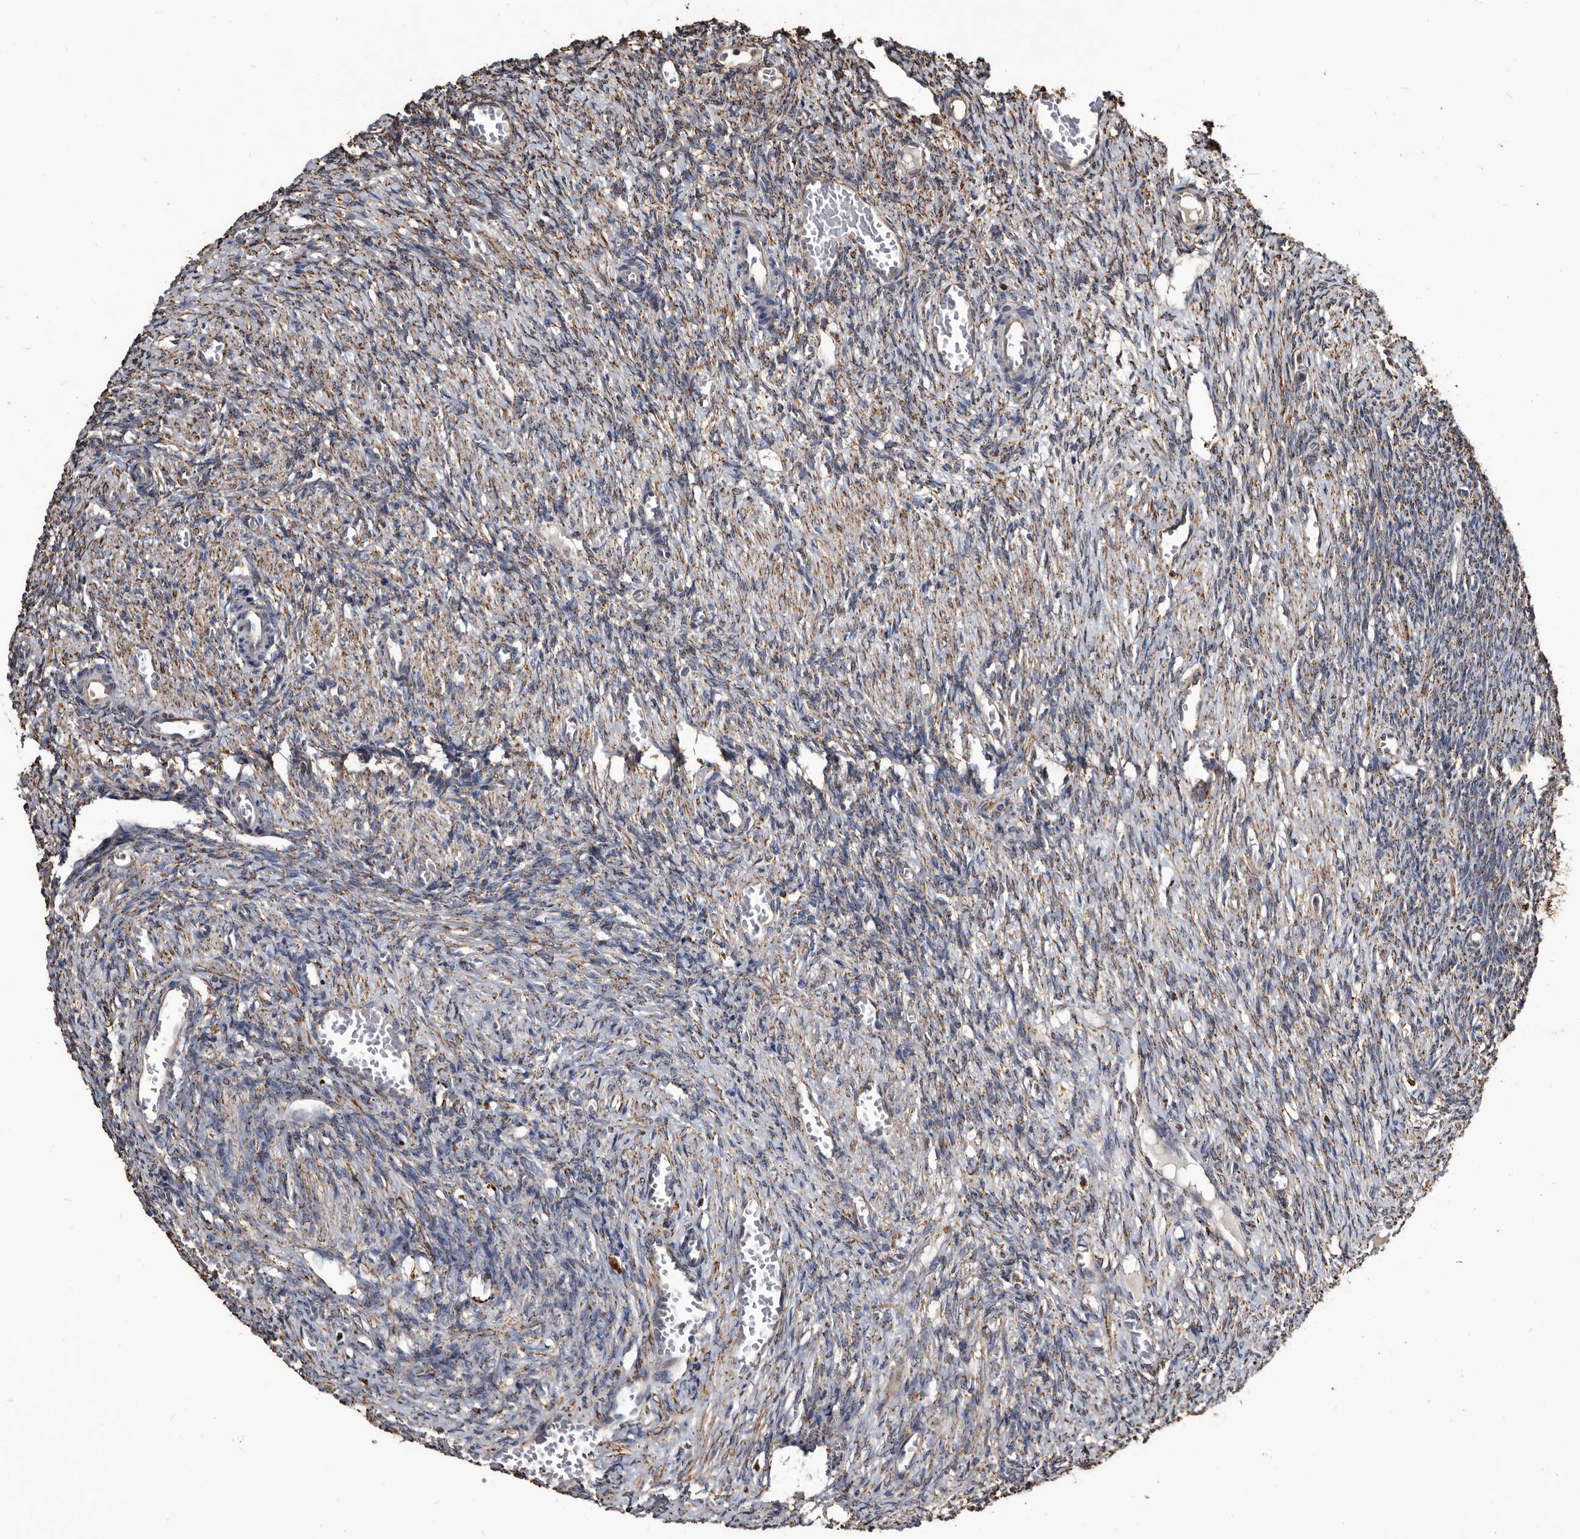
{"staining": {"intensity": "weak", "quantity": ">75%", "location": "cytoplasmic/membranous"}, "tissue": "ovary", "cell_type": "Ovarian stroma cells", "image_type": "normal", "snomed": [{"axis": "morphology", "description": "Normal tissue, NOS"}, {"axis": "topography", "description": "Ovary"}], "caption": "A brown stain labels weak cytoplasmic/membranous staining of a protein in ovarian stroma cells of normal human ovary. (DAB (3,3'-diaminobenzidine) IHC with brightfield microscopy, high magnification).", "gene": "CTSA", "patient": {"sex": "female", "age": 27}}